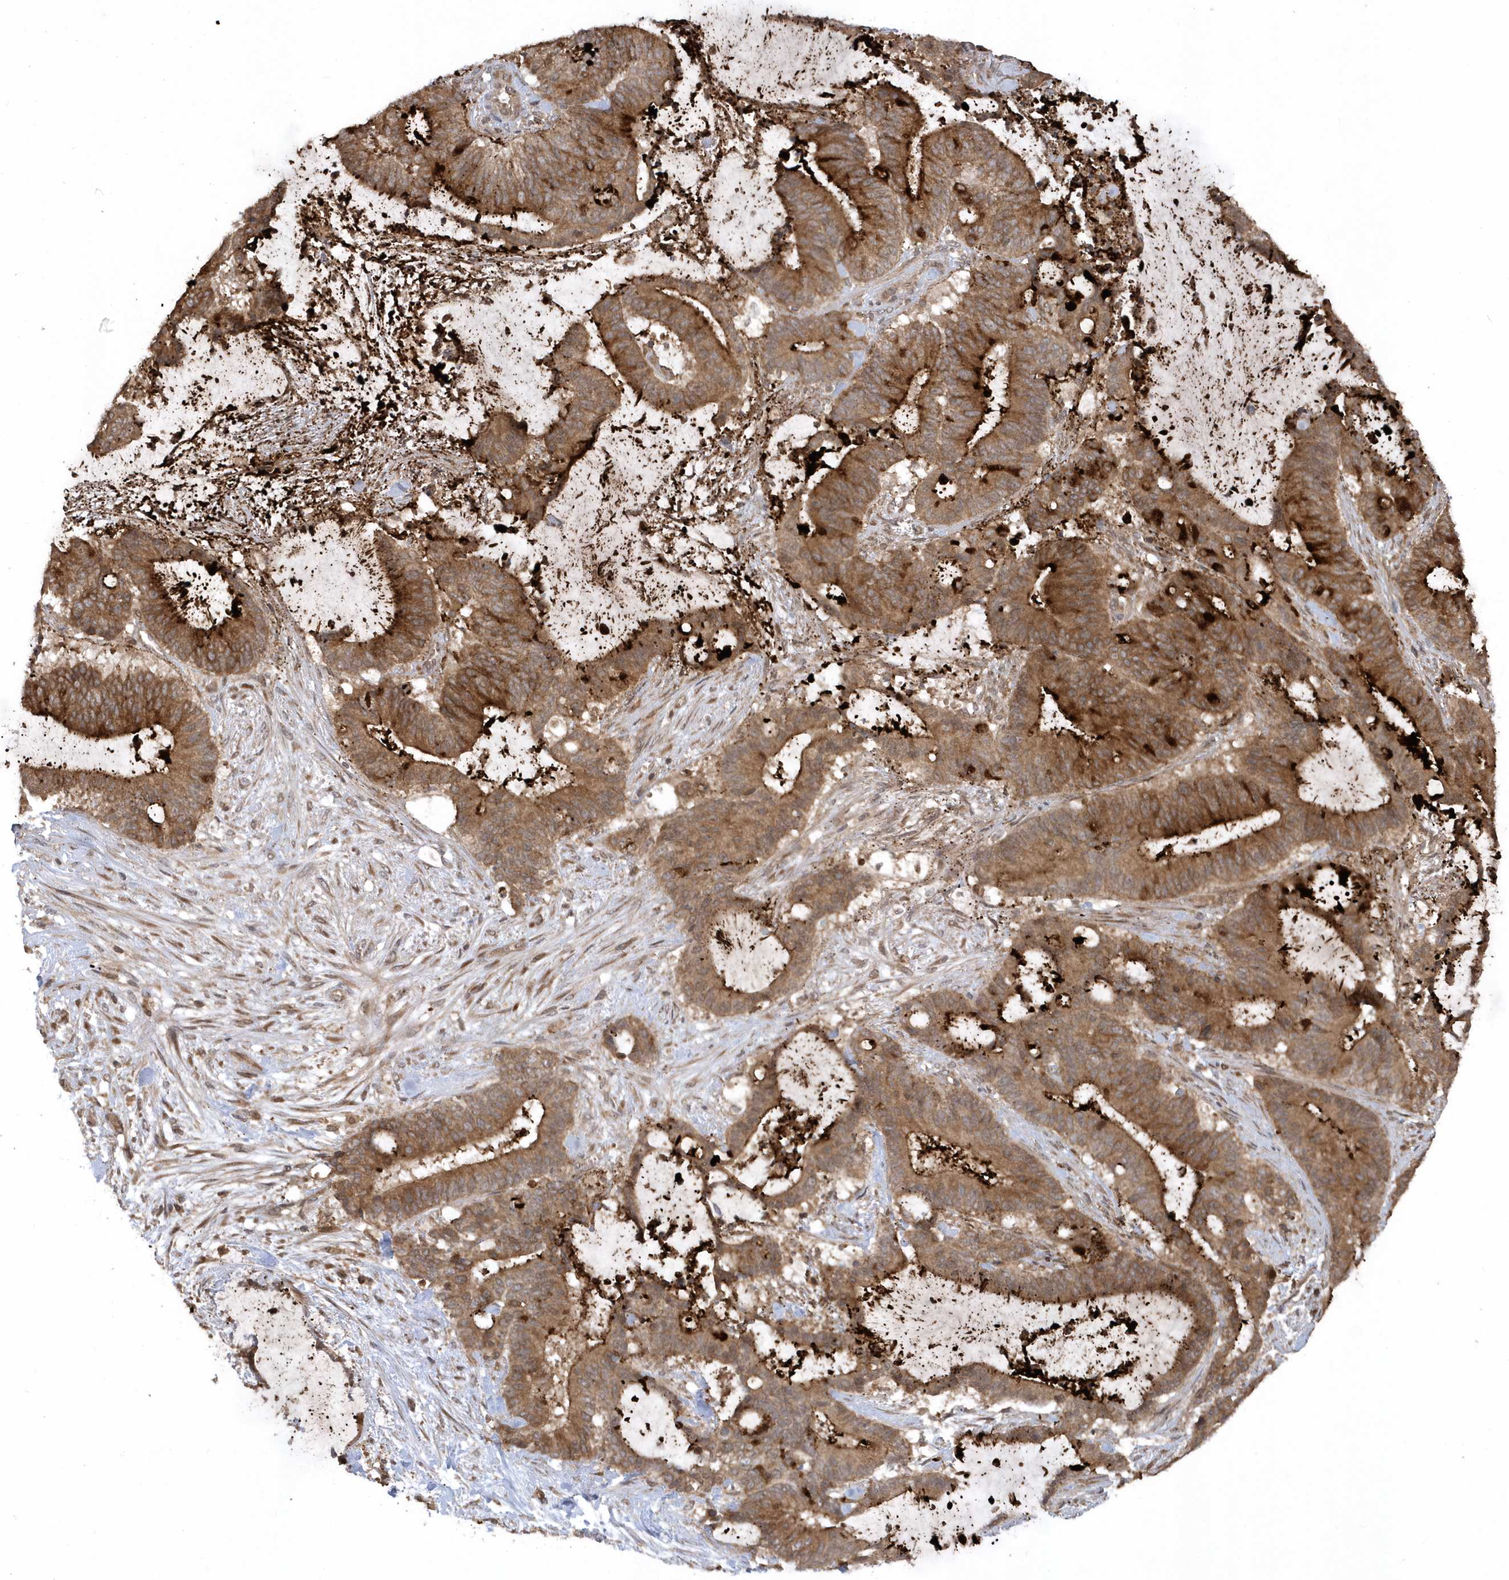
{"staining": {"intensity": "moderate", "quantity": ">75%", "location": "cytoplasmic/membranous"}, "tissue": "liver cancer", "cell_type": "Tumor cells", "image_type": "cancer", "snomed": [{"axis": "morphology", "description": "Normal tissue, NOS"}, {"axis": "morphology", "description": "Cholangiocarcinoma"}, {"axis": "topography", "description": "Liver"}, {"axis": "topography", "description": "Peripheral nerve tissue"}], "caption": "Immunohistochemical staining of human cholangiocarcinoma (liver) exhibits moderate cytoplasmic/membranous protein expression in approximately >75% of tumor cells.", "gene": "HERPUD1", "patient": {"sex": "female", "age": 73}}